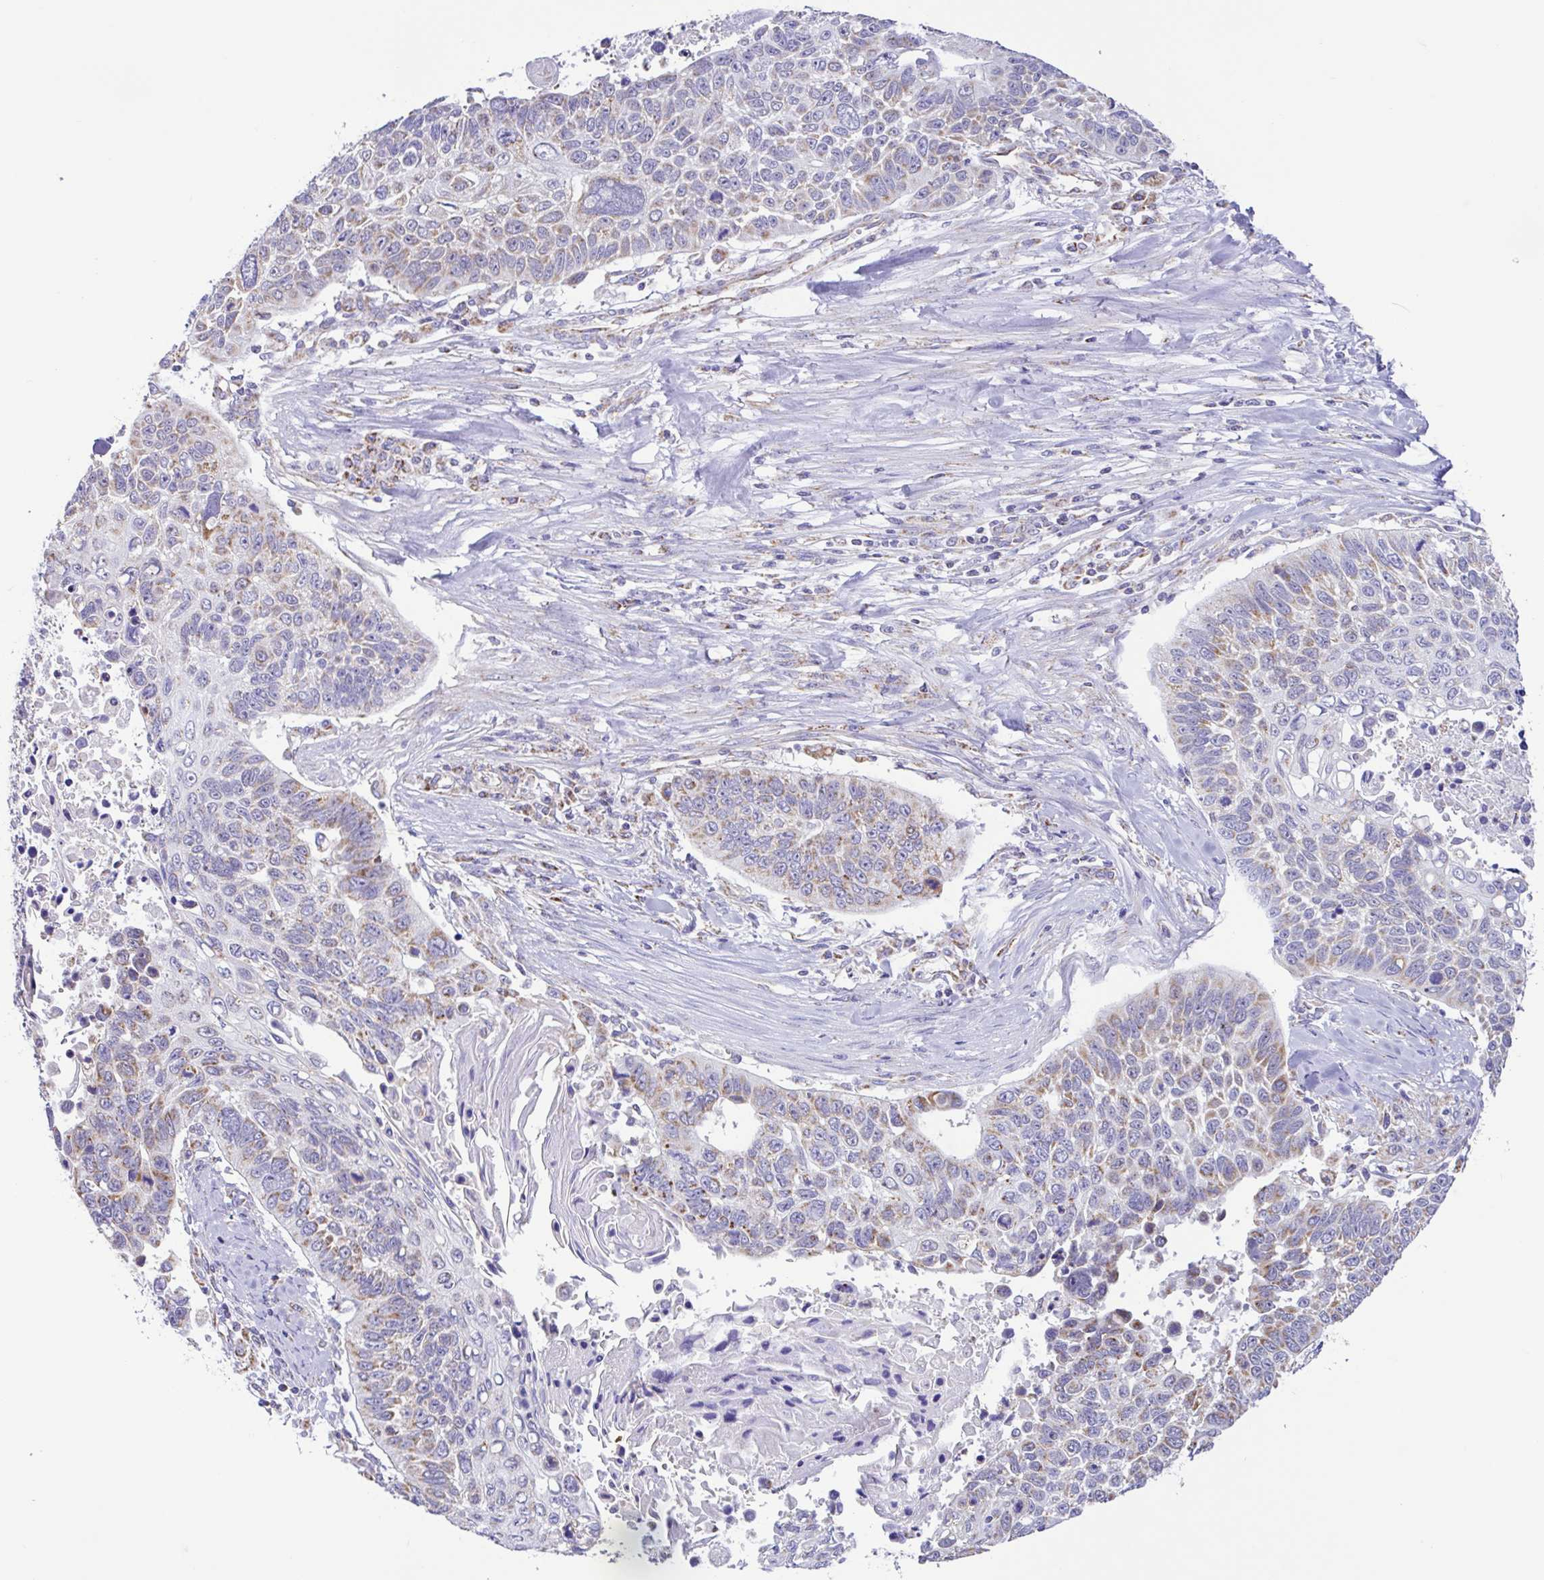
{"staining": {"intensity": "weak", "quantity": "25%-75%", "location": "cytoplasmic/membranous"}, "tissue": "lung cancer", "cell_type": "Tumor cells", "image_type": "cancer", "snomed": [{"axis": "morphology", "description": "Squamous cell carcinoma, NOS"}, {"axis": "topography", "description": "Lung"}], "caption": "High-magnification brightfield microscopy of squamous cell carcinoma (lung) stained with DAB (3,3'-diaminobenzidine) (brown) and counterstained with hematoxylin (blue). tumor cells exhibit weak cytoplasmic/membranous expression is appreciated in approximately25%-75% of cells. (DAB (3,3'-diaminobenzidine) IHC, brown staining for protein, blue staining for nuclei).", "gene": "NDUFS2", "patient": {"sex": "male", "age": 62}}